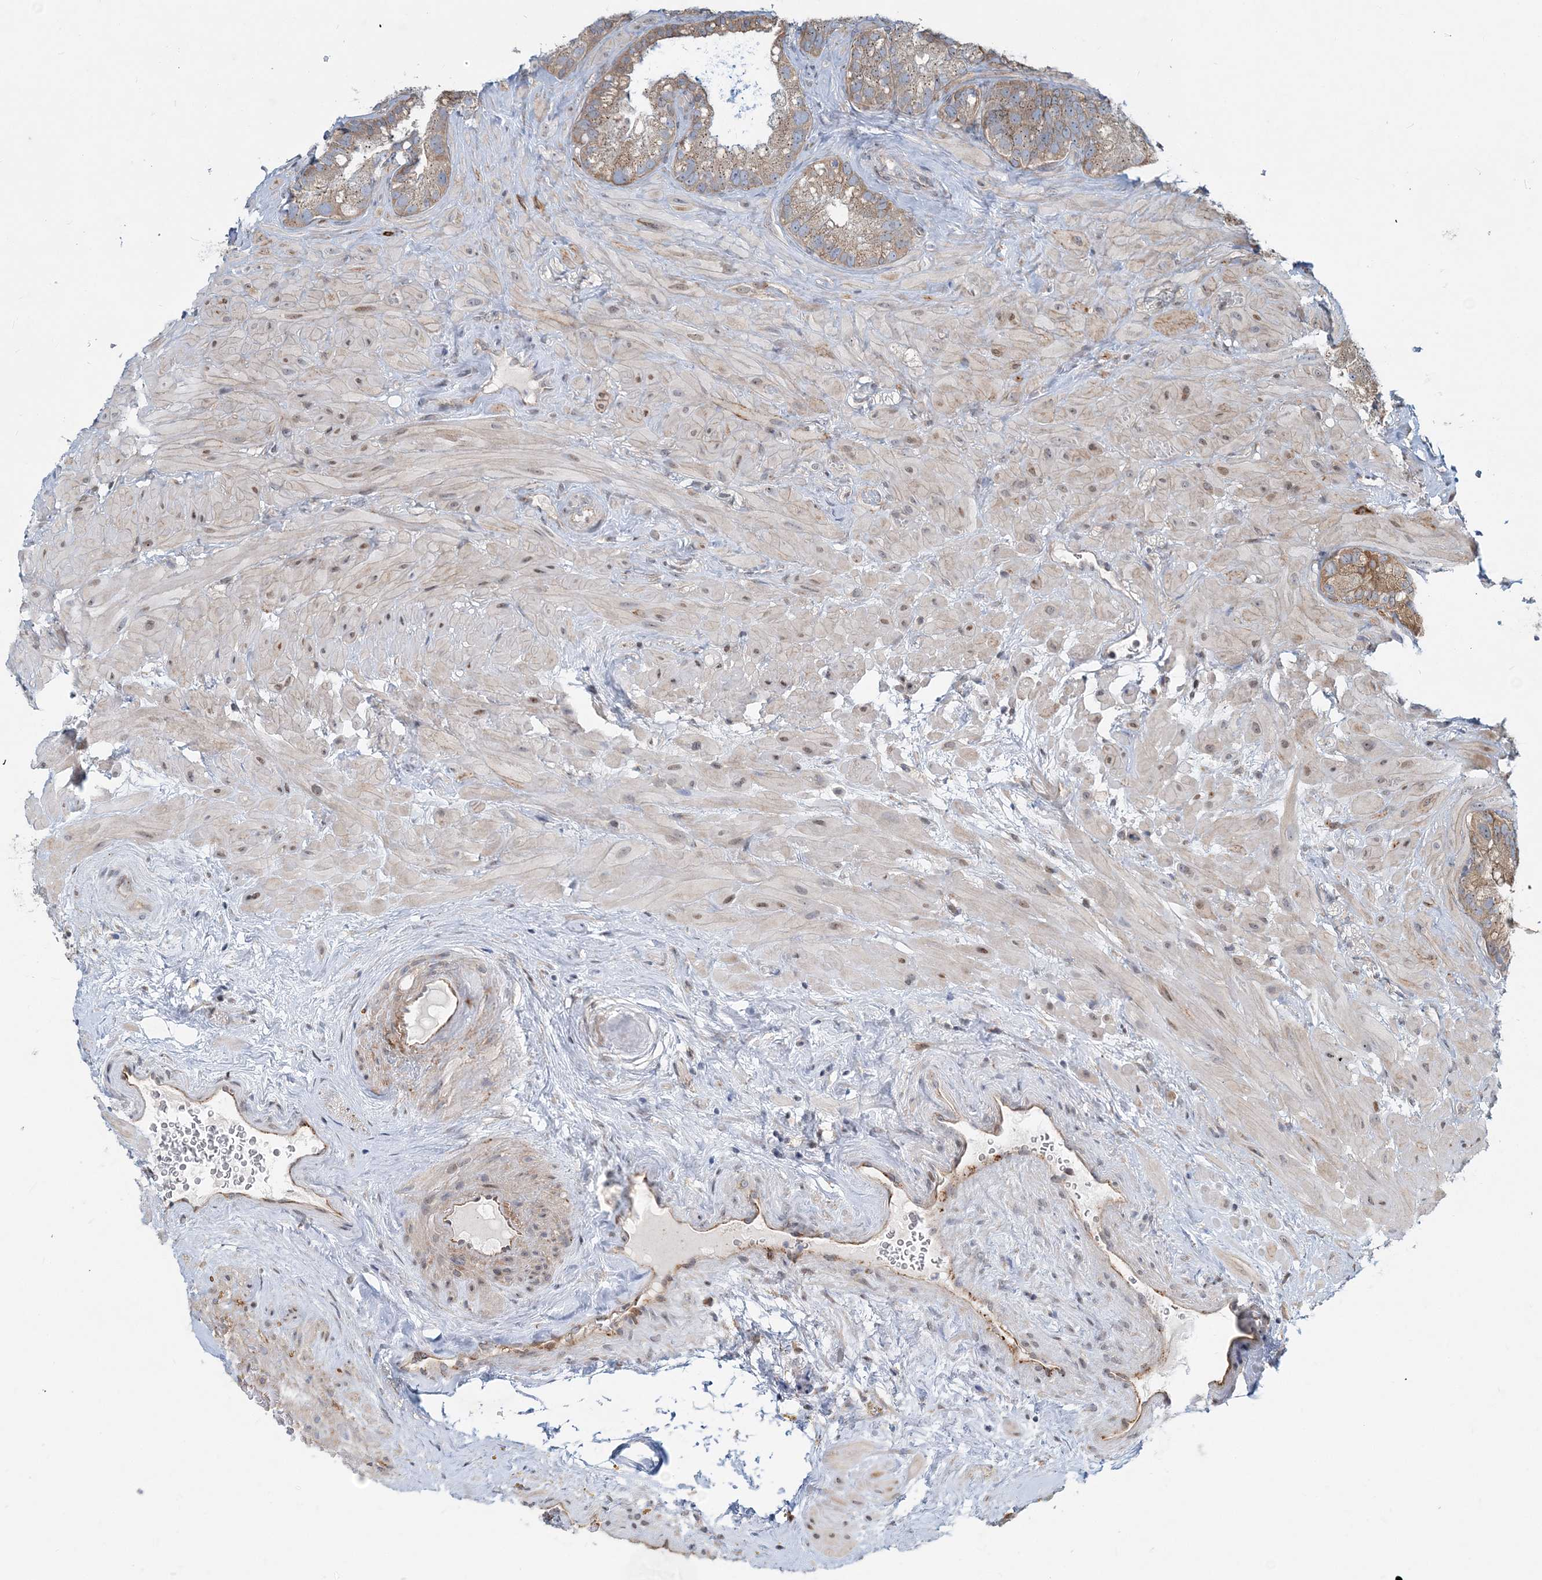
{"staining": {"intensity": "weak", "quantity": ">75%", "location": "cytoplasmic/membranous,nuclear"}, "tissue": "seminal vesicle", "cell_type": "Glandular cells", "image_type": "normal", "snomed": [{"axis": "morphology", "description": "Normal tissue, NOS"}, {"axis": "topography", "description": "Prostate"}, {"axis": "topography", "description": "Seminal veicle"}], "caption": "A brown stain highlights weak cytoplasmic/membranous,nuclear staining of a protein in glandular cells of unremarkable seminal vesicle.", "gene": "CXXC5", "patient": {"sex": "male", "age": 68}}